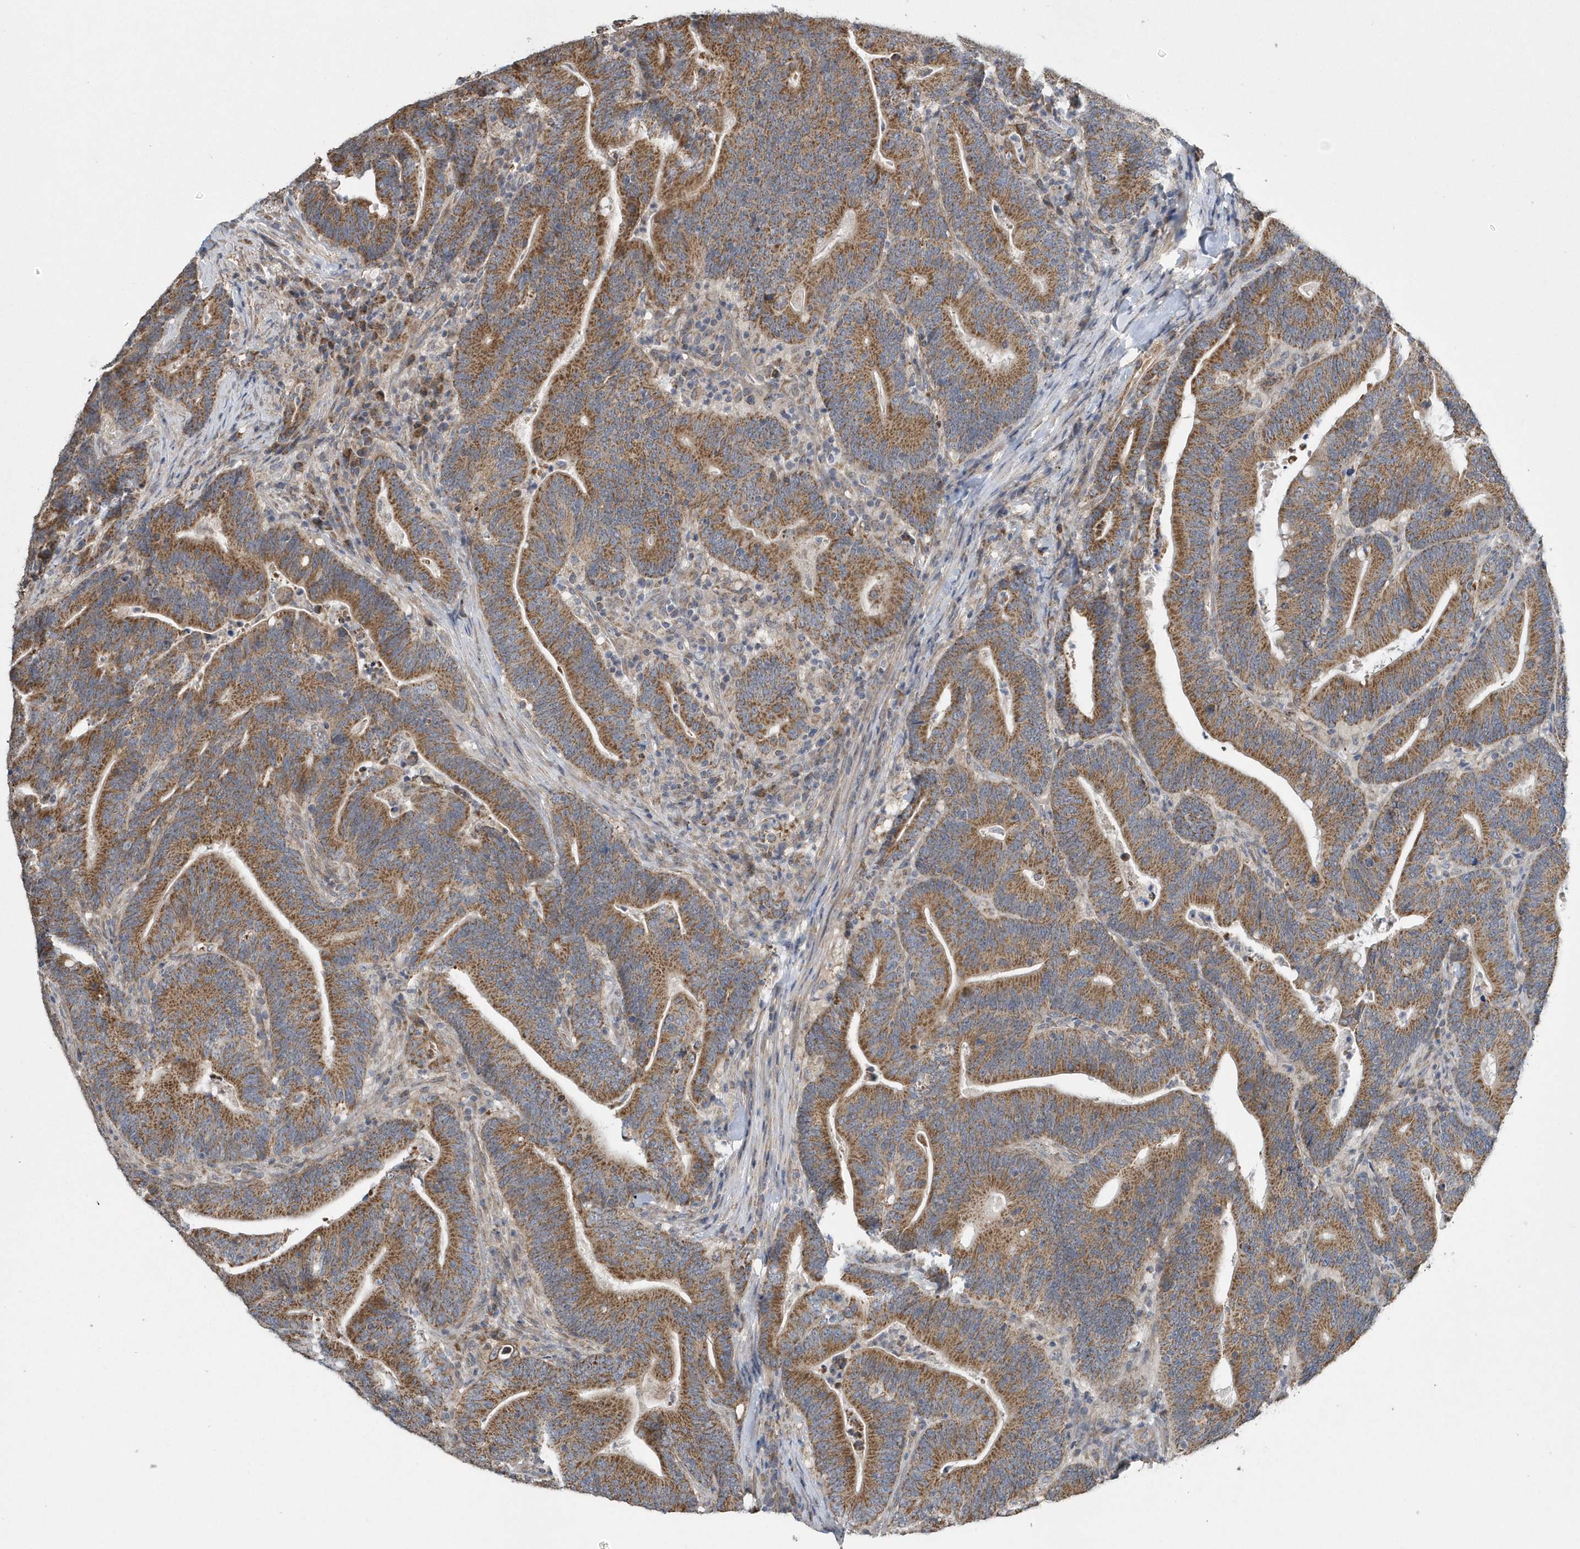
{"staining": {"intensity": "strong", "quantity": ">75%", "location": "cytoplasmic/membranous"}, "tissue": "colorectal cancer", "cell_type": "Tumor cells", "image_type": "cancer", "snomed": [{"axis": "morphology", "description": "Adenocarcinoma, NOS"}, {"axis": "topography", "description": "Colon"}], "caption": "Adenocarcinoma (colorectal) tissue reveals strong cytoplasmic/membranous staining in about >75% of tumor cells", "gene": "SLX9", "patient": {"sex": "female", "age": 67}}